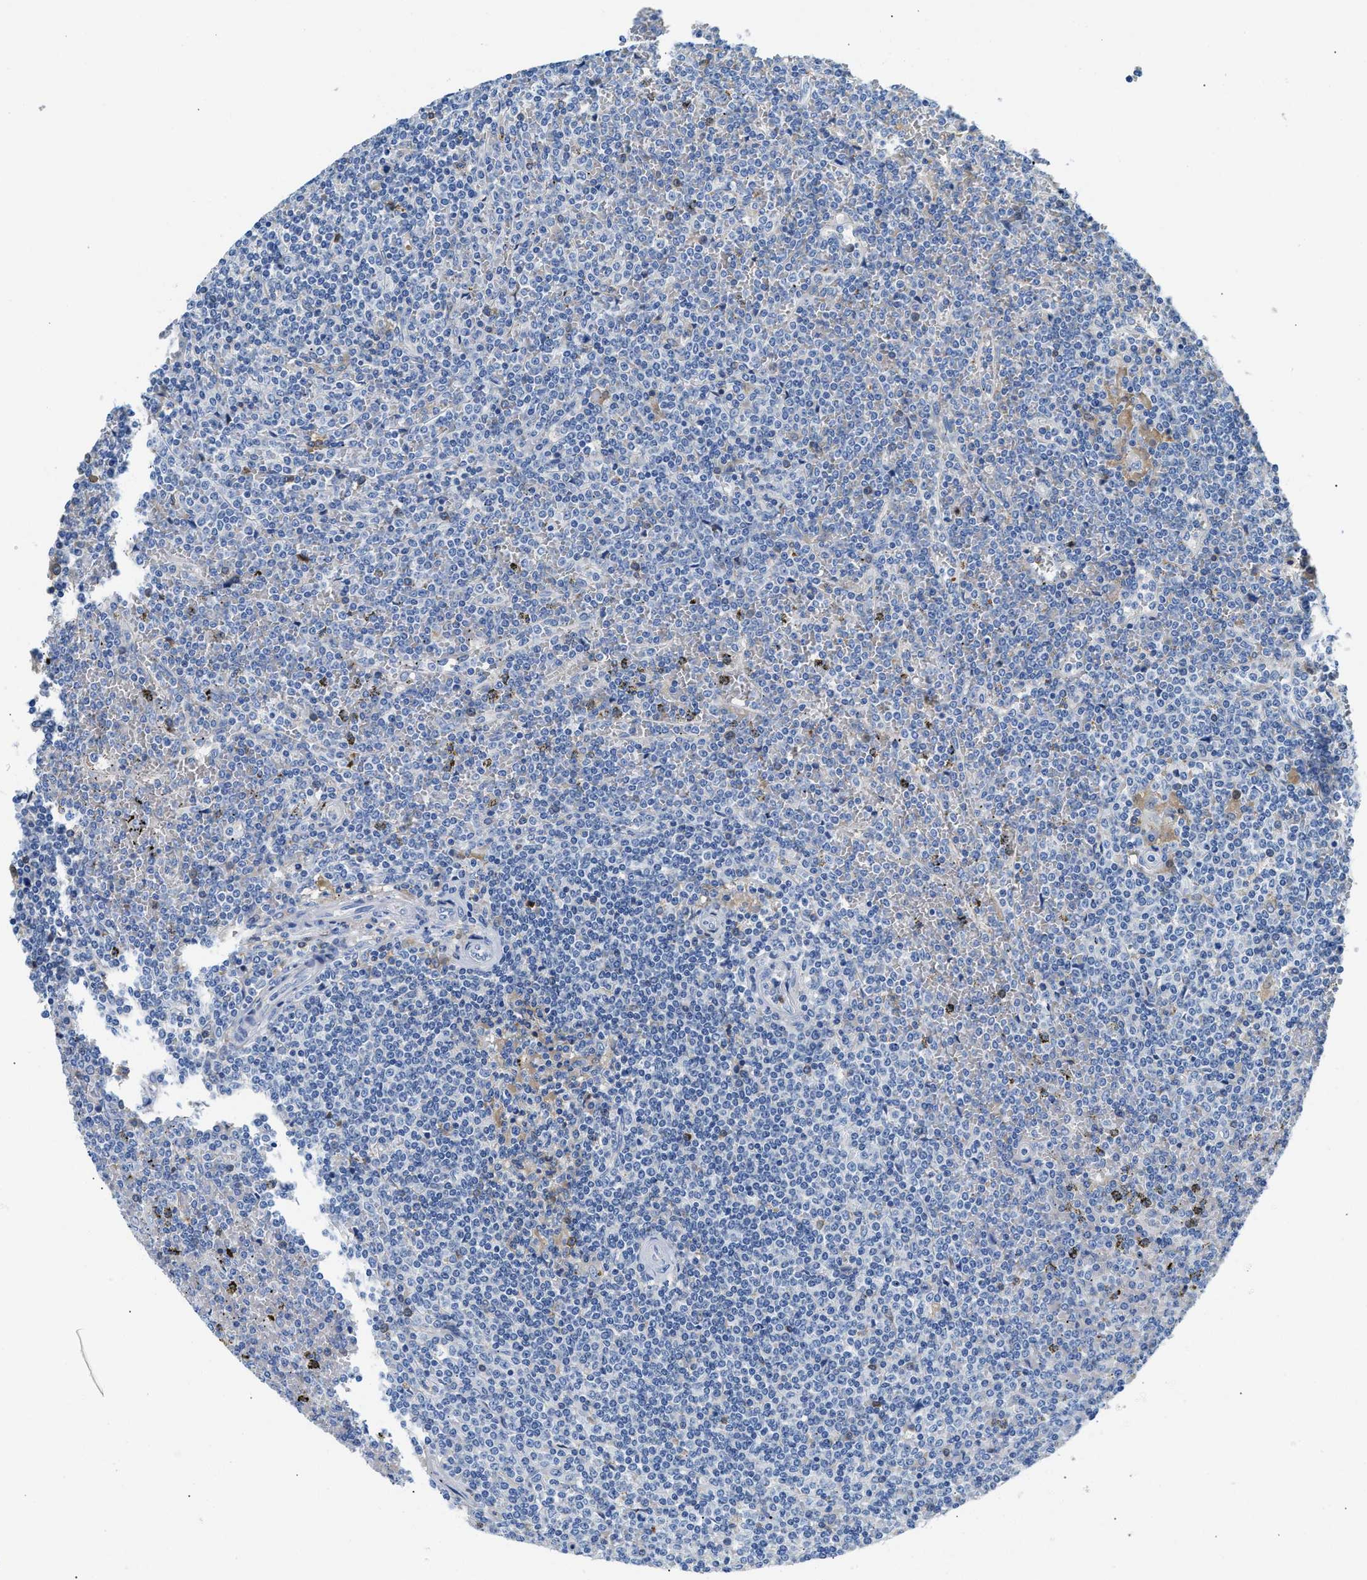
{"staining": {"intensity": "negative", "quantity": "none", "location": "none"}, "tissue": "lymphoma", "cell_type": "Tumor cells", "image_type": "cancer", "snomed": [{"axis": "morphology", "description": "Malignant lymphoma, non-Hodgkin's type, Low grade"}, {"axis": "topography", "description": "Spleen"}], "caption": "Malignant lymphoma, non-Hodgkin's type (low-grade) was stained to show a protein in brown. There is no significant positivity in tumor cells.", "gene": "GC", "patient": {"sex": "female", "age": 19}}